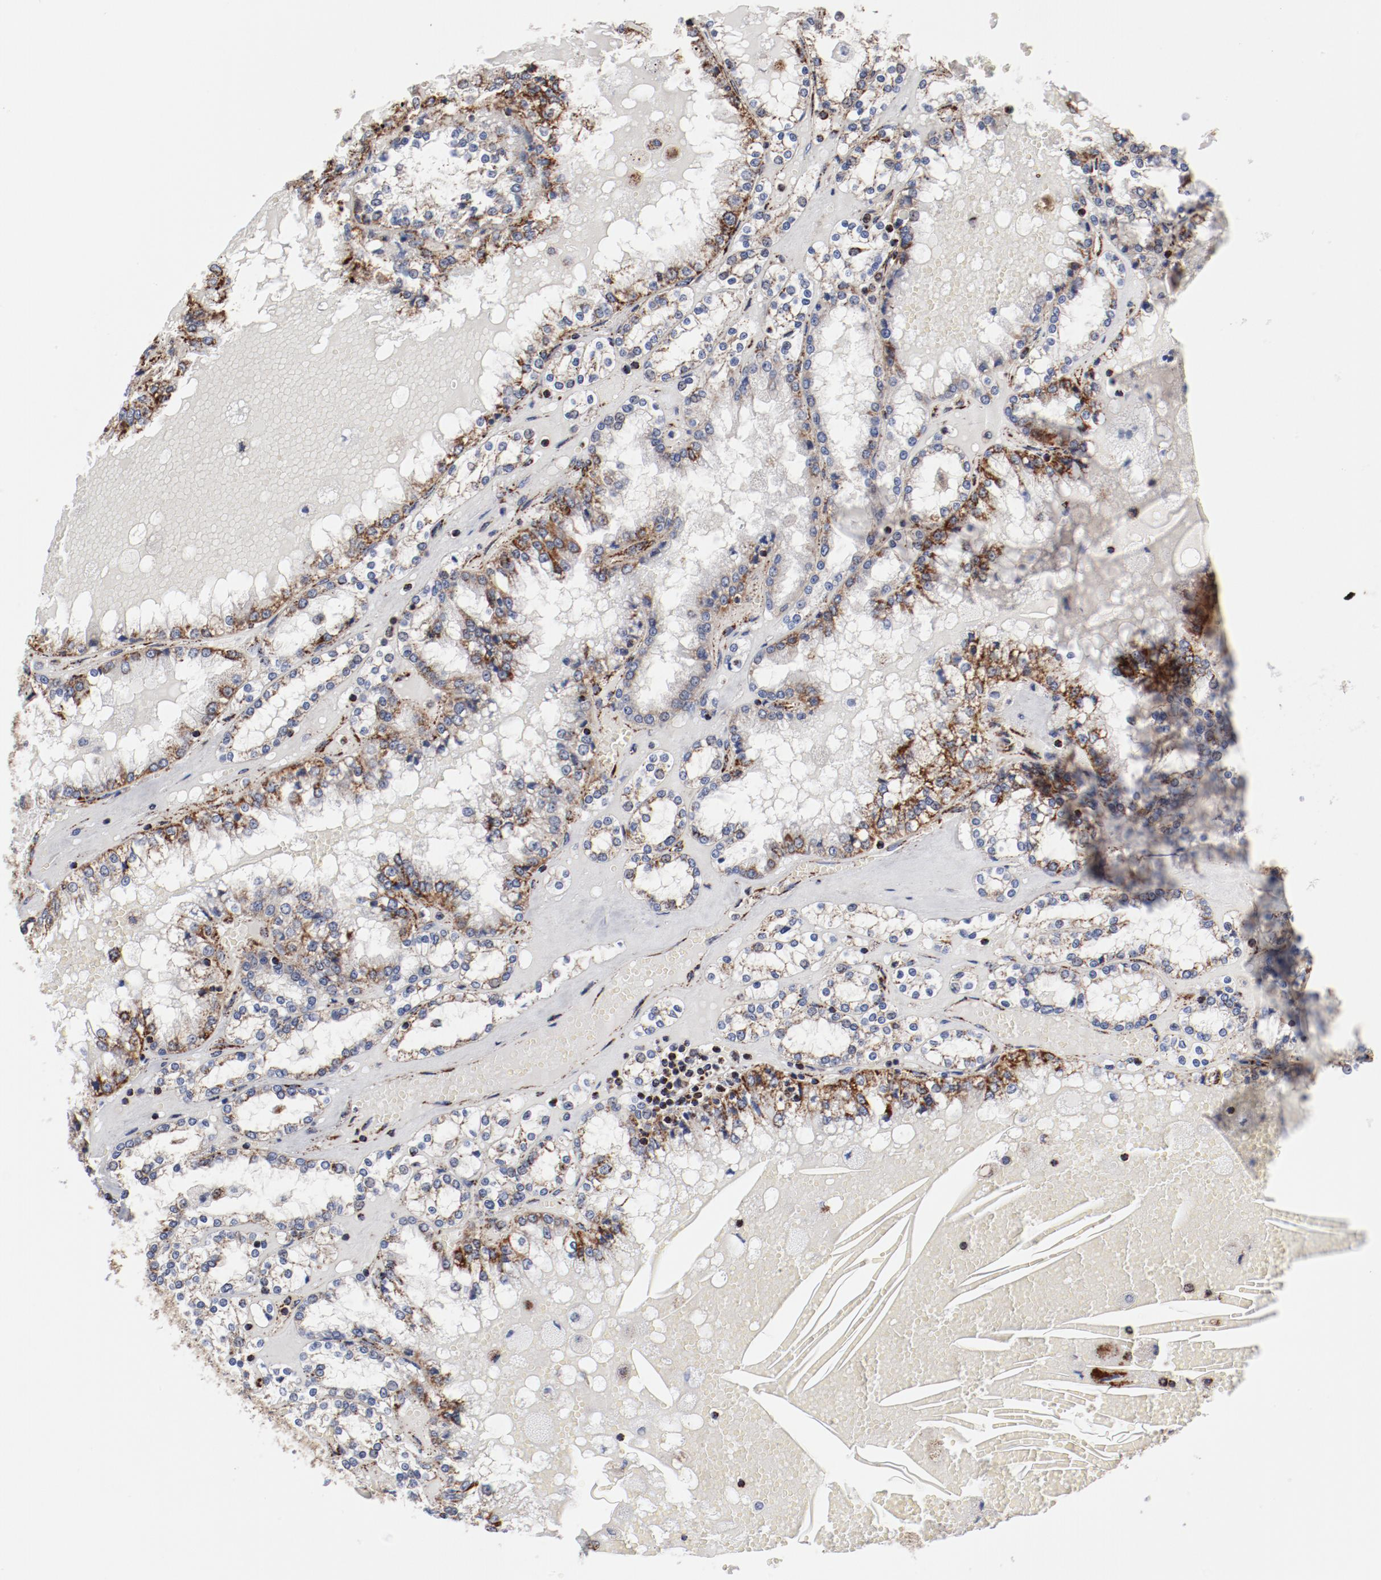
{"staining": {"intensity": "moderate", "quantity": ">75%", "location": "cytoplasmic/membranous"}, "tissue": "renal cancer", "cell_type": "Tumor cells", "image_type": "cancer", "snomed": [{"axis": "morphology", "description": "Adenocarcinoma, NOS"}, {"axis": "topography", "description": "Kidney"}], "caption": "Human renal adenocarcinoma stained with a protein marker reveals moderate staining in tumor cells.", "gene": "NDUFV2", "patient": {"sex": "female", "age": 56}}